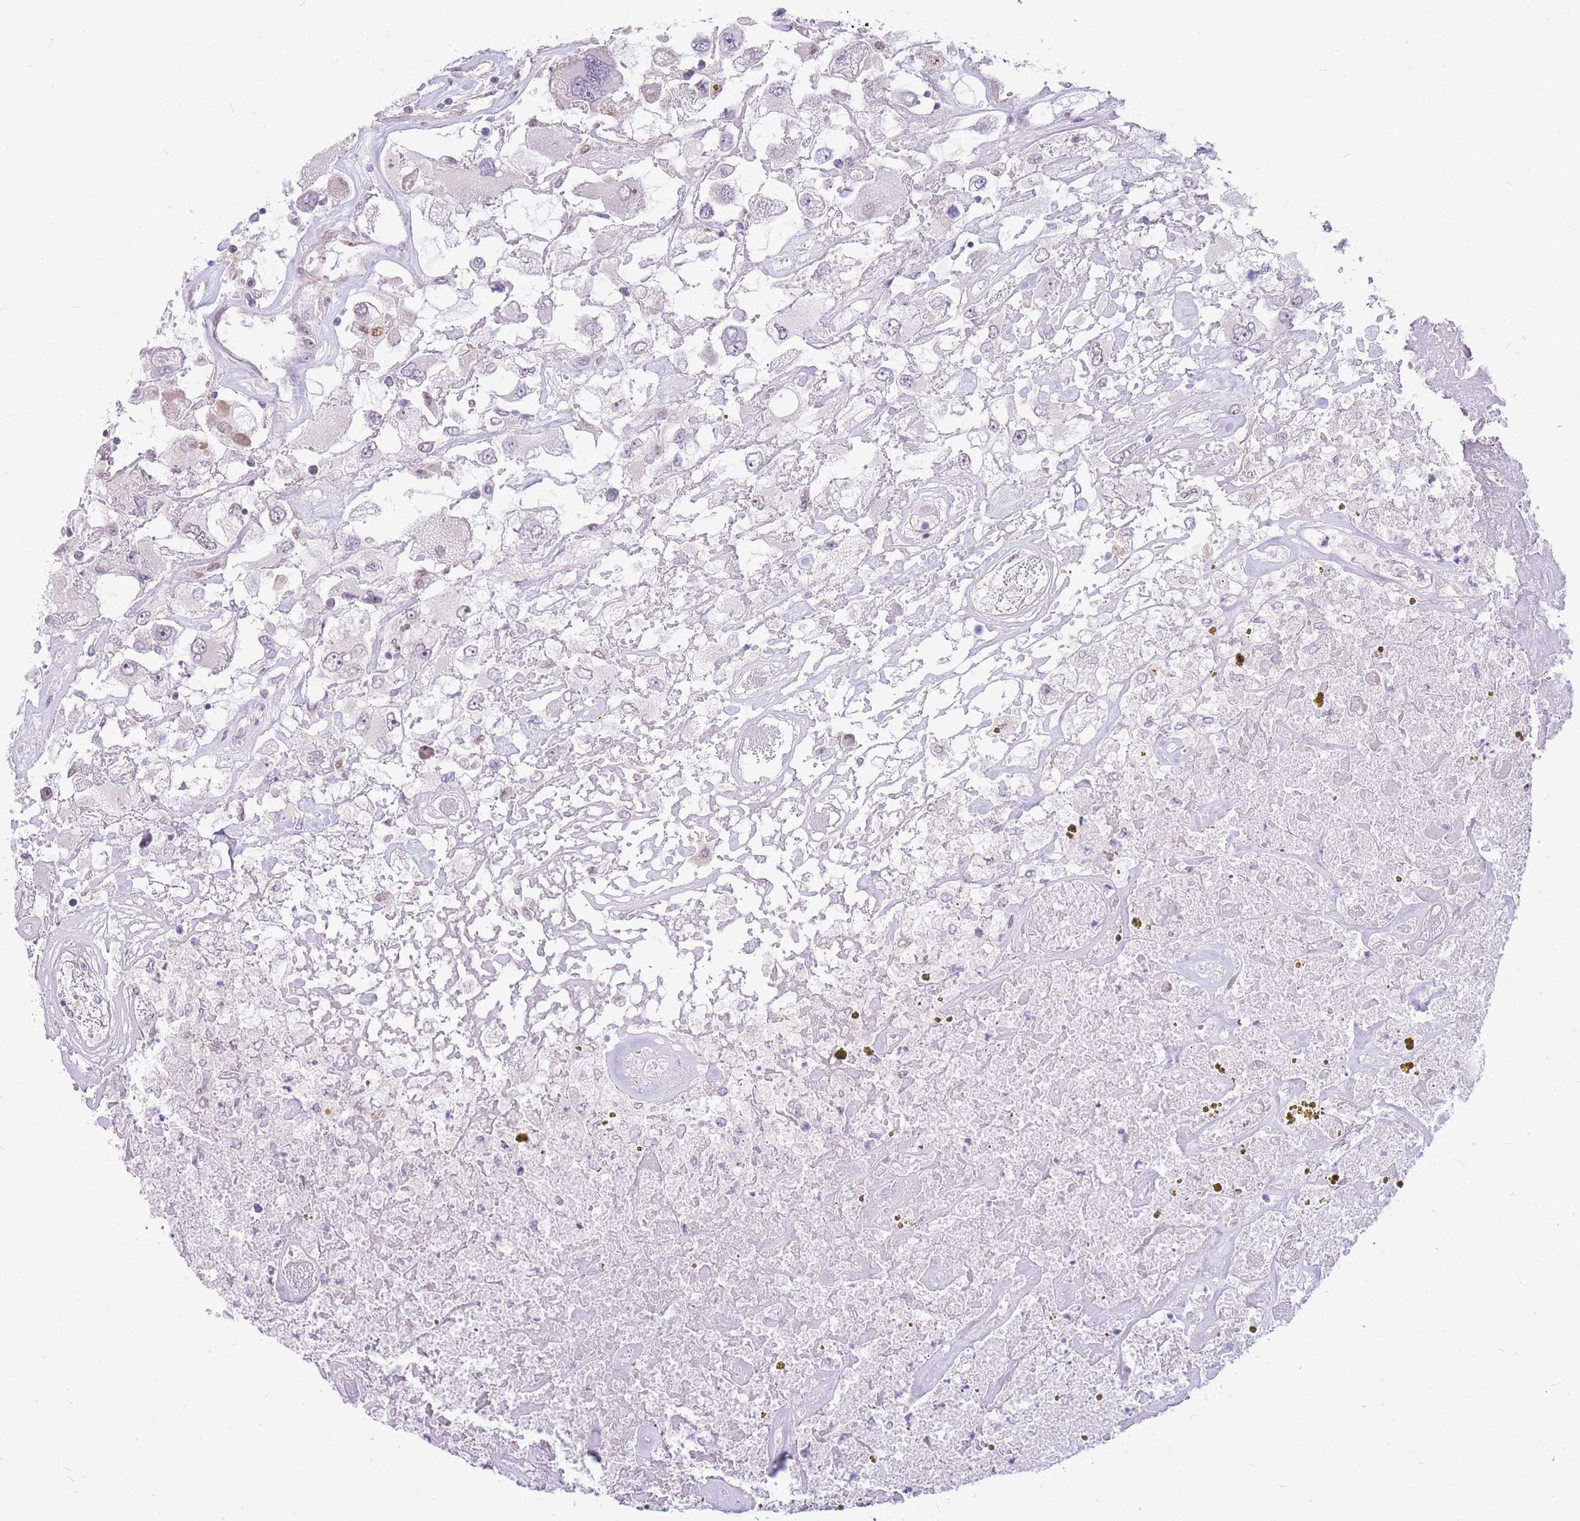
{"staining": {"intensity": "negative", "quantity": "none", "location": "none"}, "tissue": "renal cancer", "cell_type": "Tumor cells", "image_type": "cancer", "snomed": [{"axis": "morphology", "description": "Adenocarcinoma, NOS"}, {"axis": "topography", "description": "Kidney"}], "caption": "Protein analysis of renal adenocarcinoma displays no significant expression in tumor cells.", "gene": "ERCC2", "patient": {"sex": "female", "age": 52}}